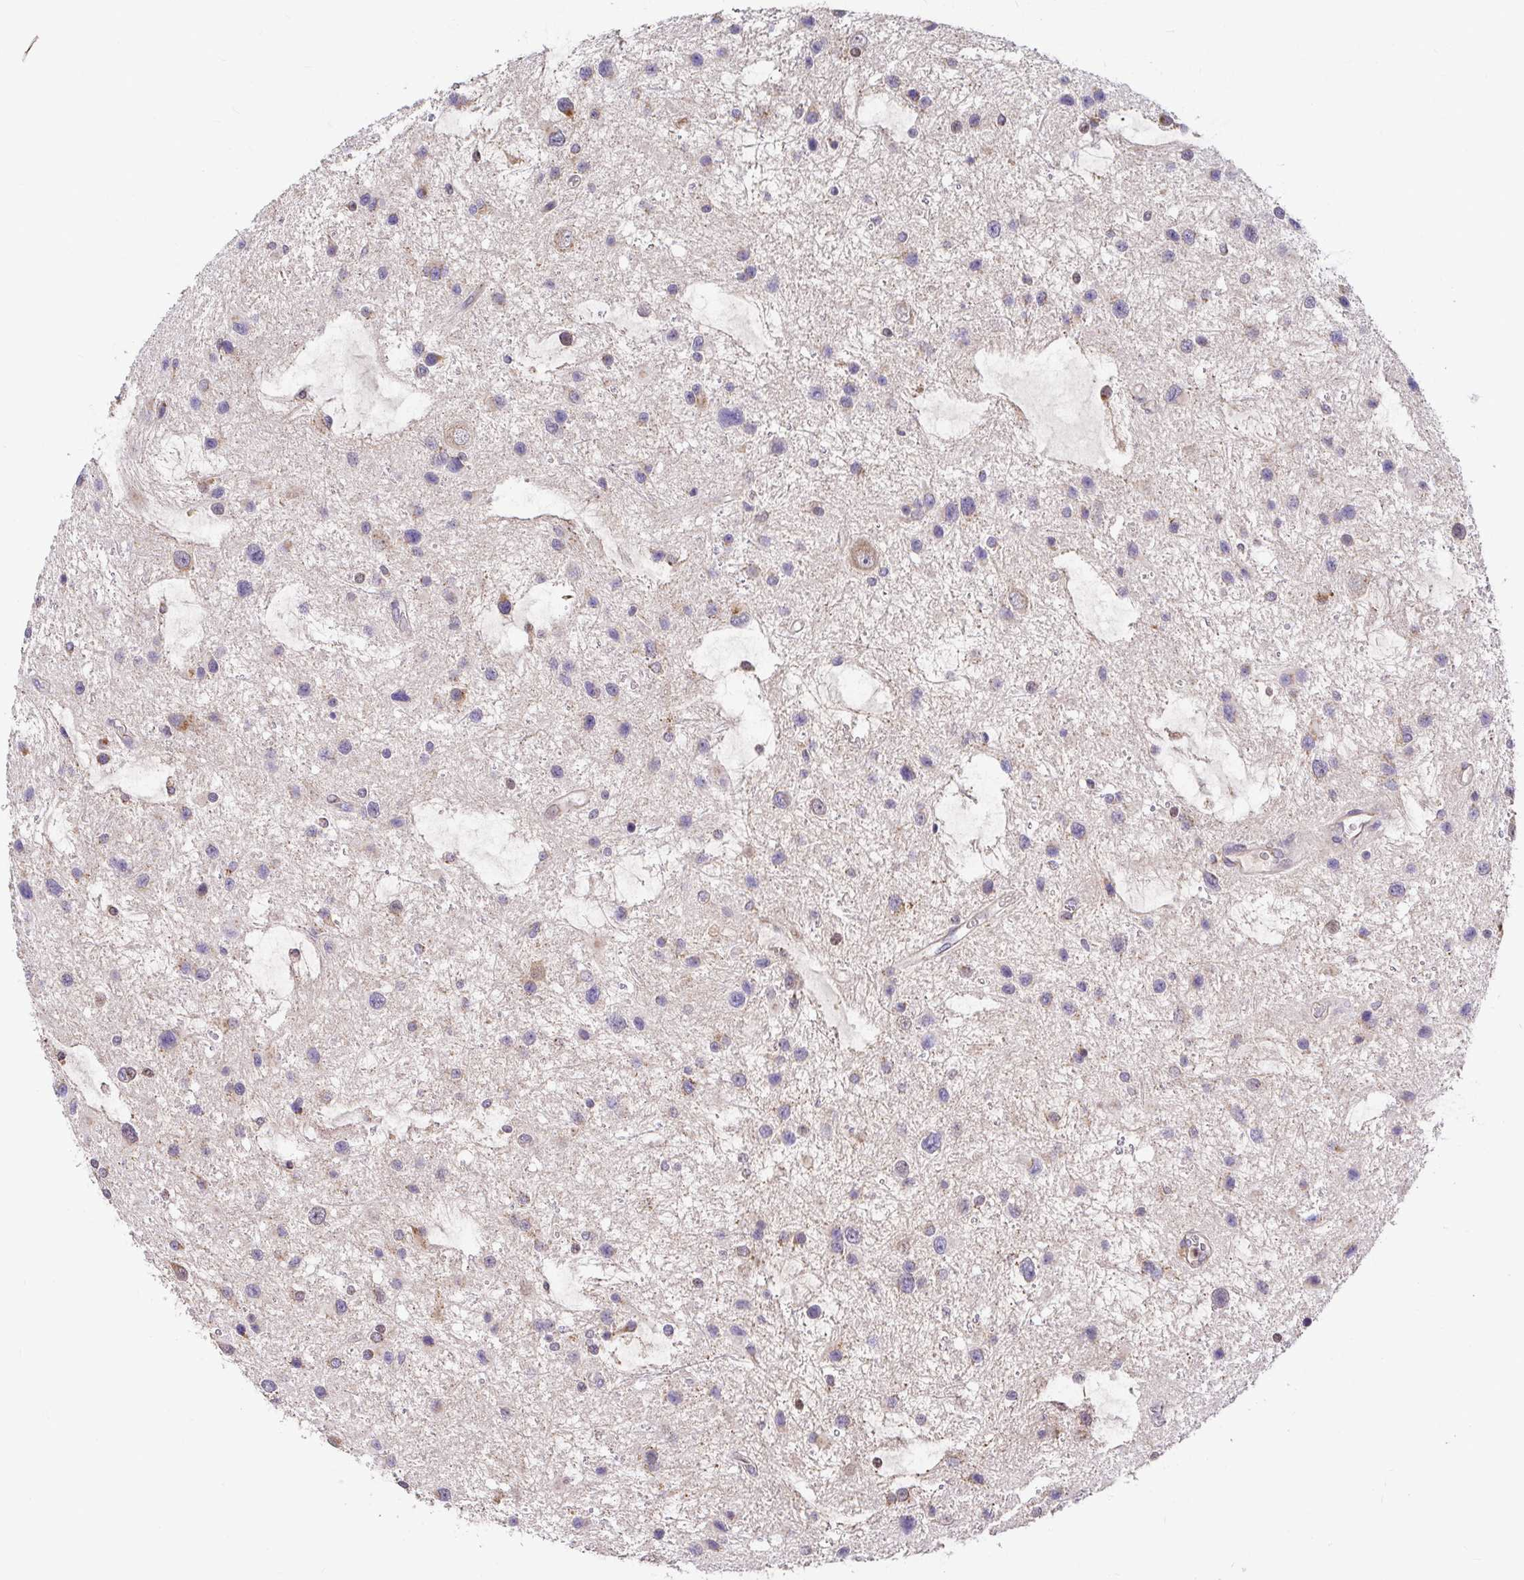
{"staining": {"intensity": "weak", "quantity": "<25%", "location": "cytoplasmic/membranous"}, "tissue": "glioma", "cell_type": "Tumor cells", "image_type": "cancer", "snomed": [{"axis": "morphology", "description": "Glioma, malignant, Low grade"}, {"axis": "topography", "description": "Brain"}], "caption": "IHC histopathology image of neoplastic tissue: human glioma stained with DAB demonstrates no significant protein positivity in tumor cells. (Stains: DAB (3,3'-diaminobenzidine) immunohistochemistry with hematoxylin counter stain, Microscopy: brightfield microscopy at high magnification).", "gene": "ELP1", "patient": {"sex": "female", "age": 32}}